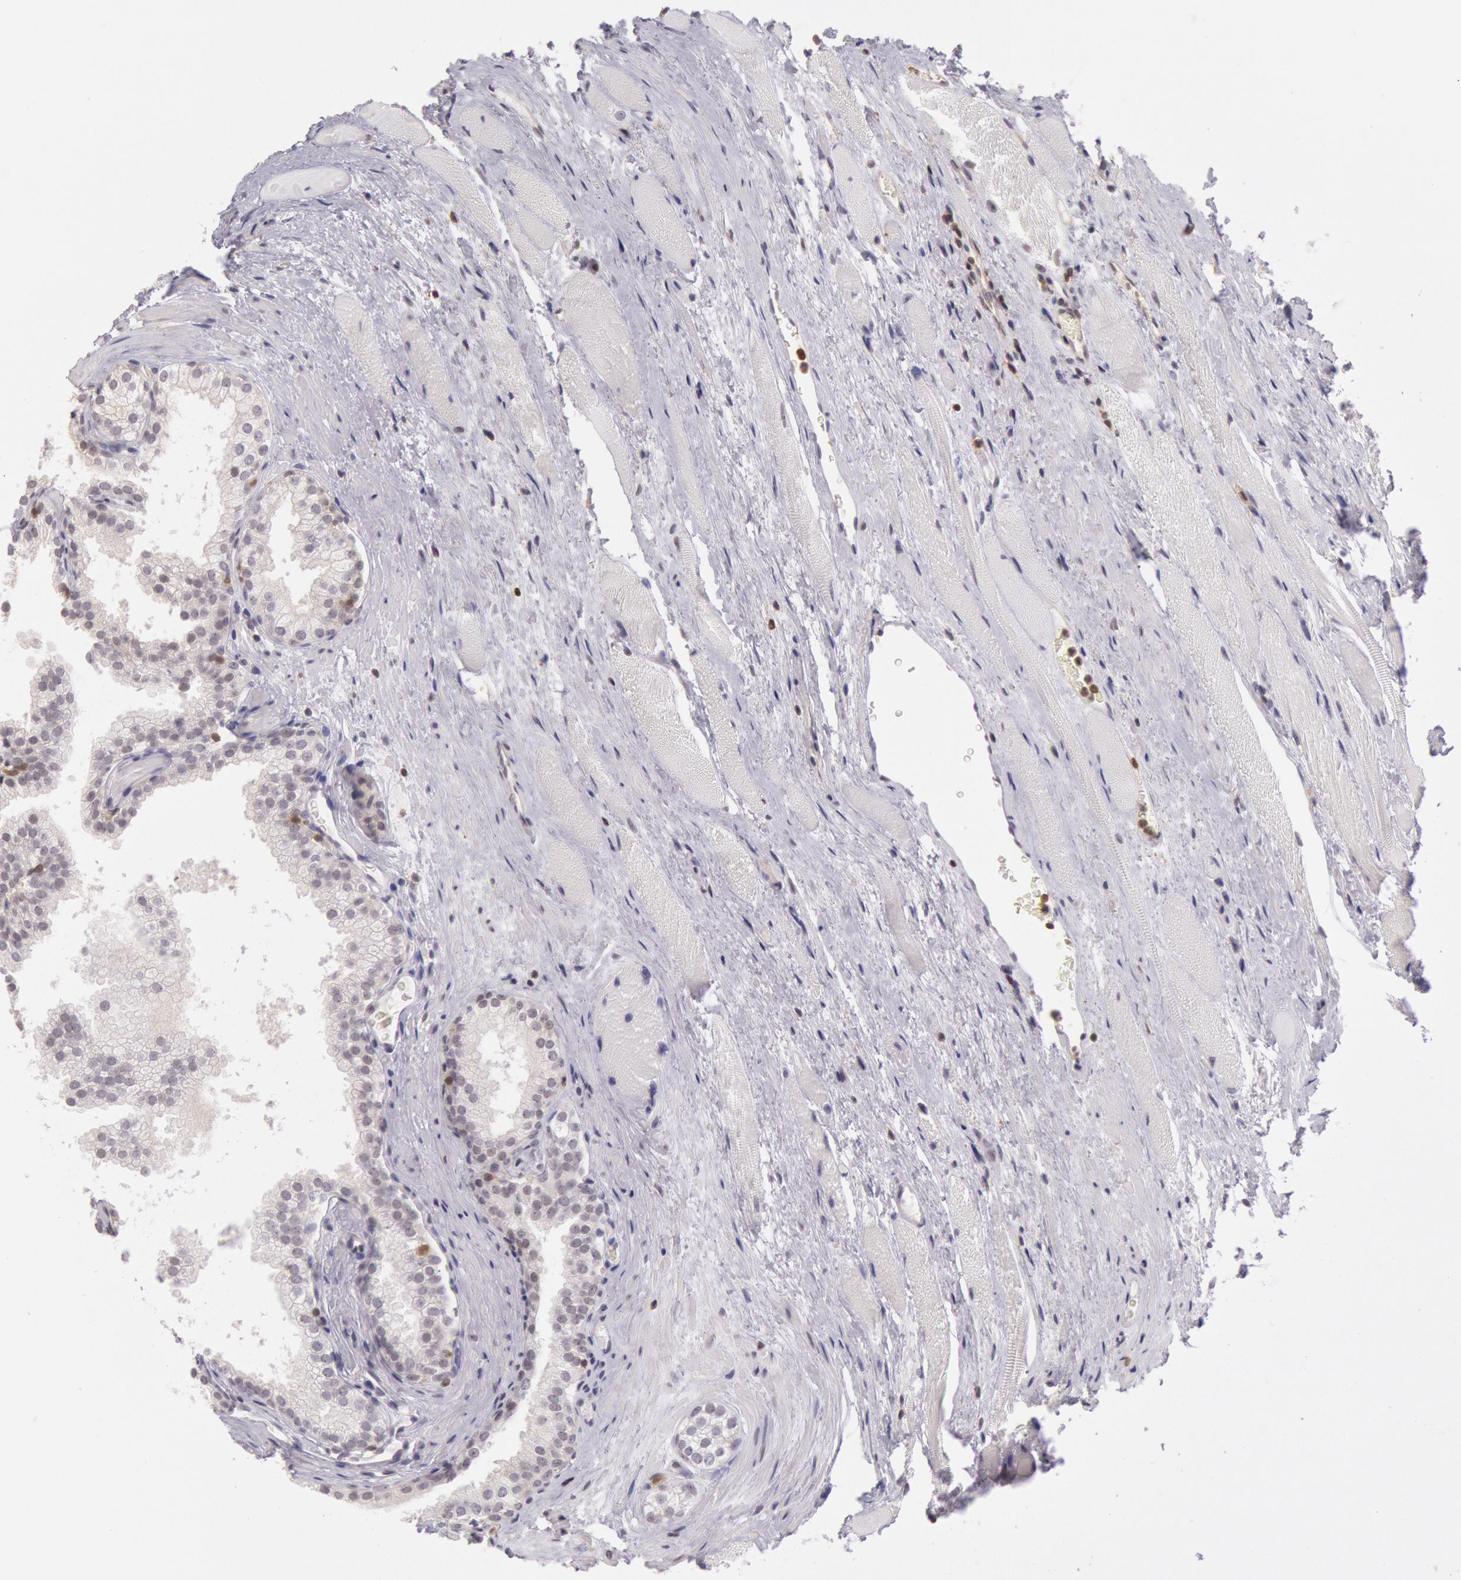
{"staining": {"intensity": "weak", "quantity": "<25%", "location": "cytoplasmic/membranous,nuclear"}, "tissue": "prostate cancer", "cell_type": "Tumor cells", "image_type": "cancer", "snomed": [{"axis": "morphology", "description": "Adenocarcinoma, Medium grade"}, {"axis": "topography", "description": "Prostate"}], "caption": "IHC image of prostate adenocarcinoma (medium-grade) stained for a protein (brown), which demonstrates no staining in tumor cells.", "gene": "HIF1A", "patient": {"sex": "male", "age": 72}}